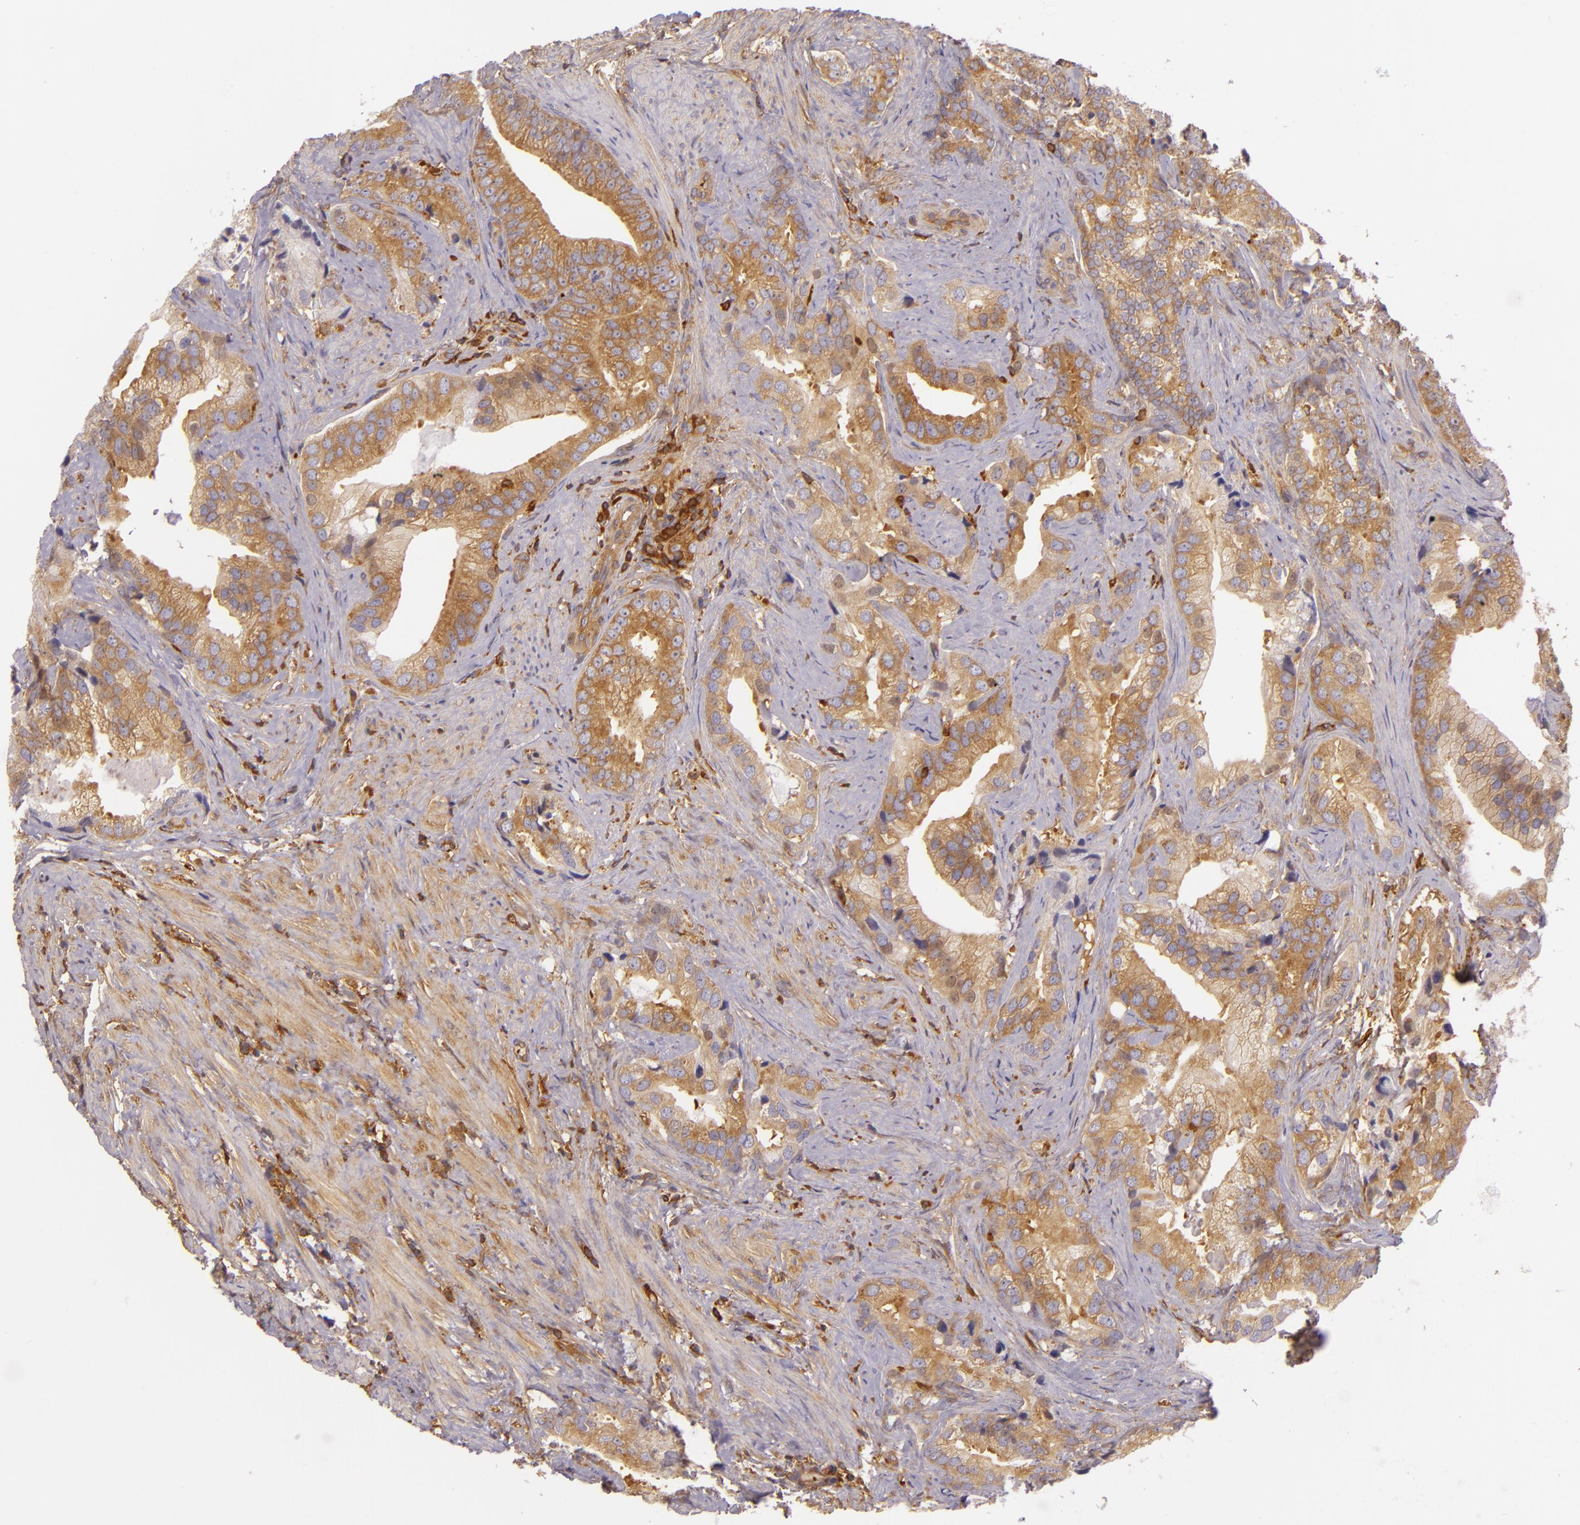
{"staining": {"intensity": "moderate", "quantity": ">75%", "location": "cytoplasmic/membranous"}, "tissue": "prostate cancer", "cell_type": "Tumor cells", "image_type": "cancer", "snomed": [{"axis": "morphology", "description": "Adenocarcinoma, Low grade"}, {"axis": "topography", "description": "Prostate"}], "caption": "The micrograph exhibits staining of prostate cancer (adenocarcinoma (low-grade)), revealing moderate cytoplasmic/membranous protein positivity (brown color) within tumor cells.", "gene": "TLN1", "patient": {"sex": "male", "age": 71}}